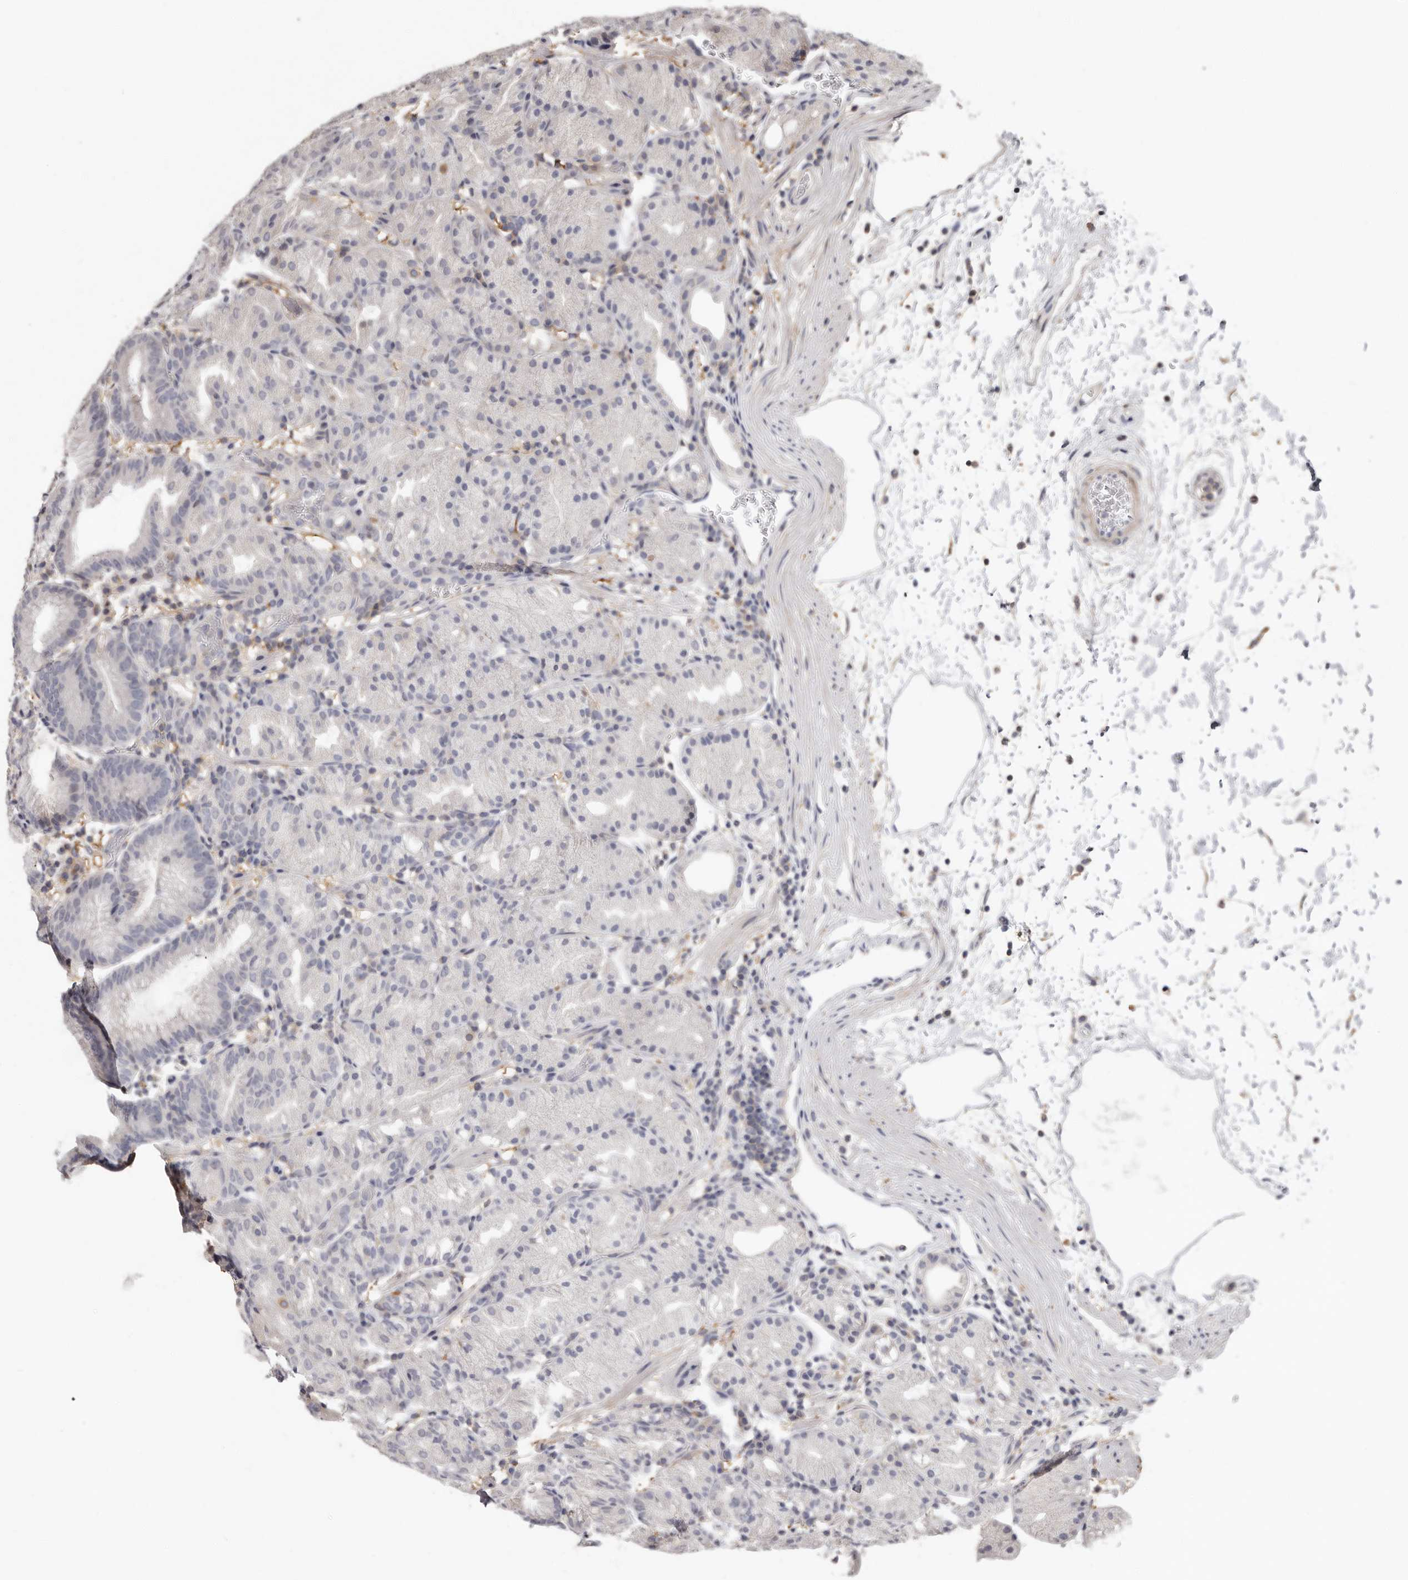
{"staining": {"intensity": "weak", "quantity": "<25%", "location": "cytoplasmic/membranous"}, "tissue": "stomach", "cell_type": "Glandular cells", "image_type": "normal", "snomed": [{"axis": "morphology", "description": "Normal tissue, NOS"}, {"axis": "topography", "description": "Stomach, upper"}], "caption": "IHC image of benign stomach: human stomach stained with DAB demonstrates no significant protein staining in glandular cells.", "gene": "KIF26B", "patient": {"sex": "male", "age": 48}}